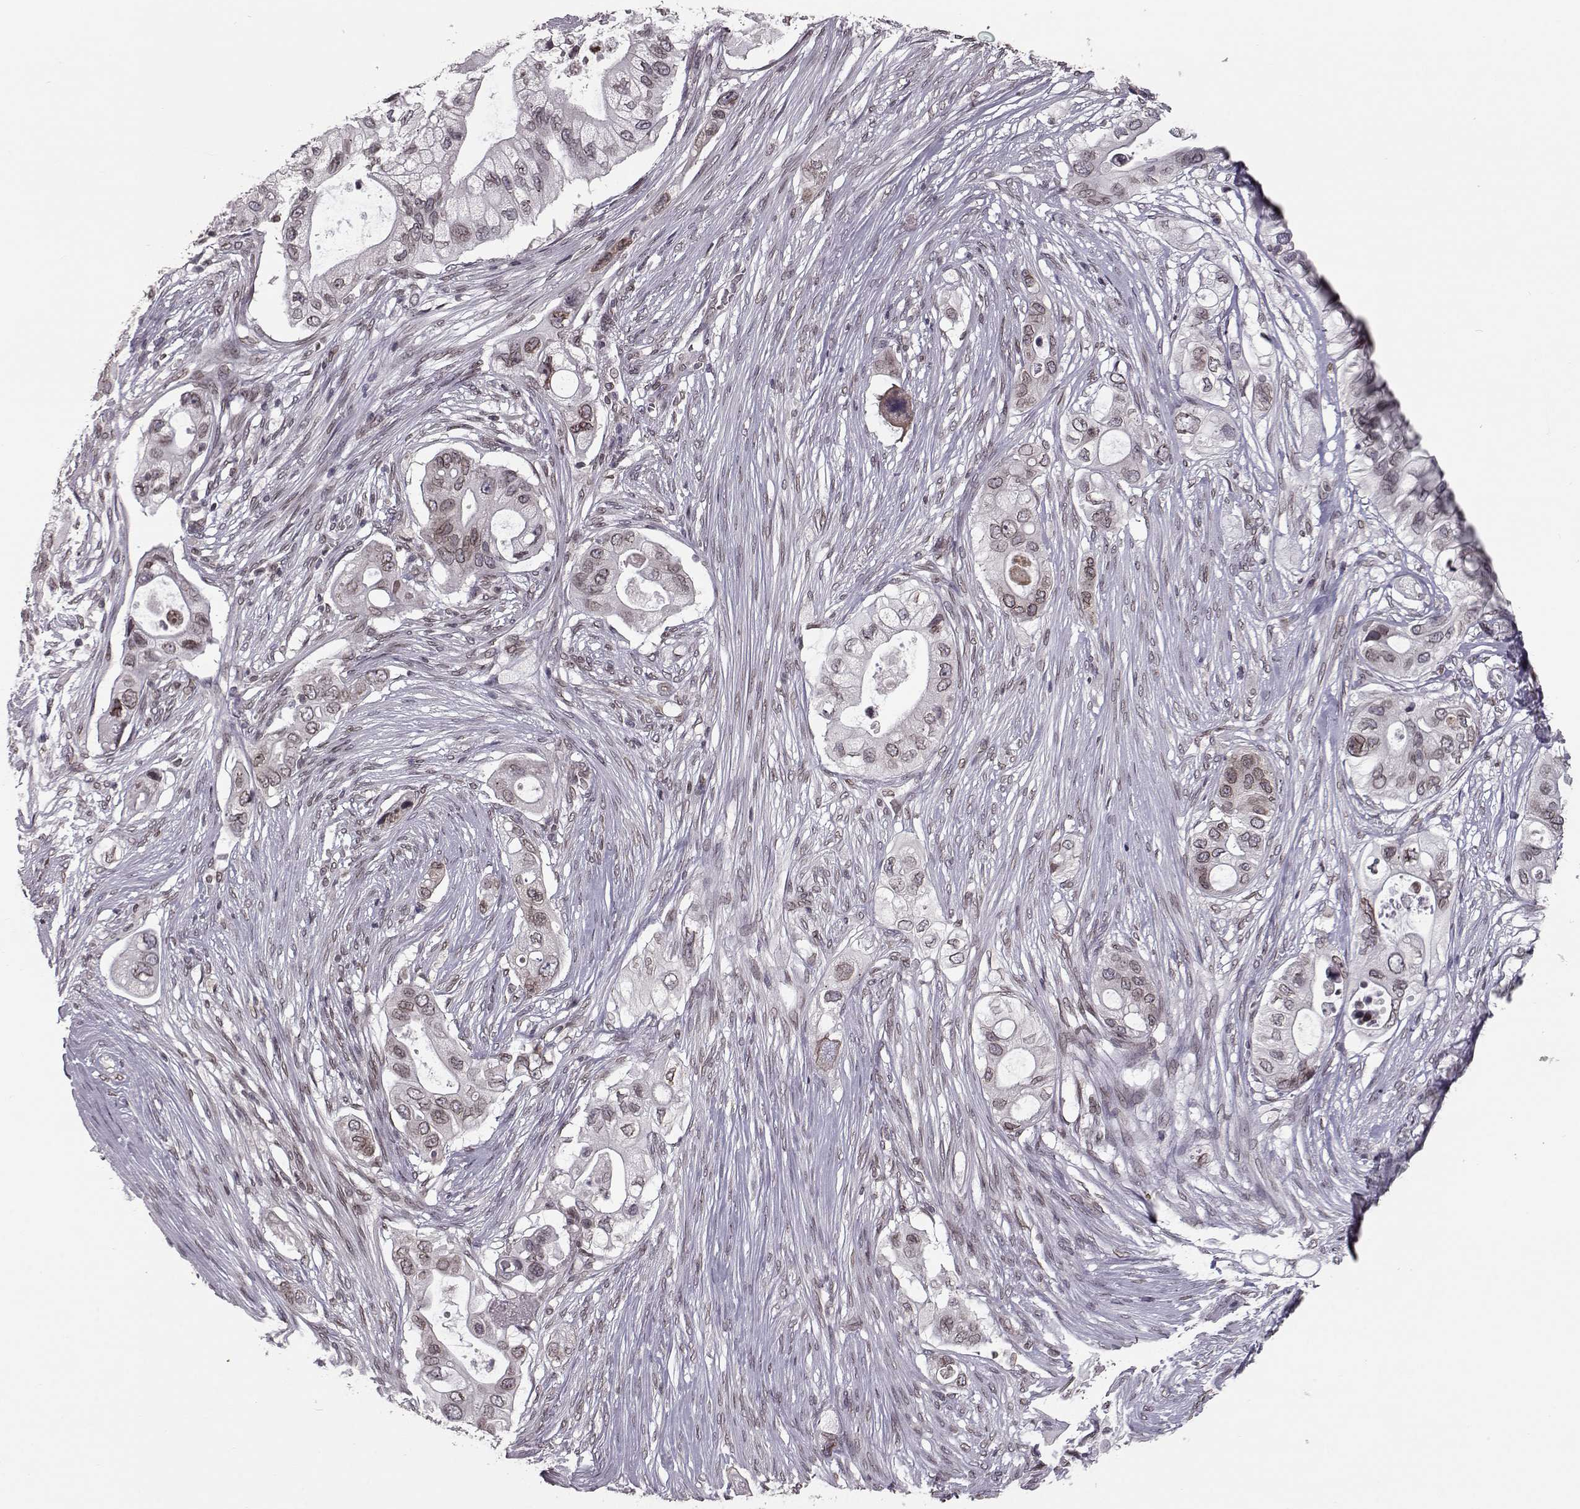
{"staining": {"intensity": "weak", "quantity": ">75%", "location": "cytoplasmic/membranous,nuclear"}, "tissue": "pancreatic cancer", "cell_type": "Tumor cells", "image_type": "cancer", "snomed": [{"axis": "morphology", "description": "Adenocarcinoma, NOS"}, {"axis": "topography", "description": "Pancreas"}], "caption": "An immunohistochemistry (IHC) histopathology image of neoplastic tissue is shown. Protein staining in brown shows weak cytoplasmic/membranous and nuclear positivity in pancreatic adenocarcinoma within tumor cells.", "gene": "NUP37", "patient": {"sex": "female", "age": 72}}